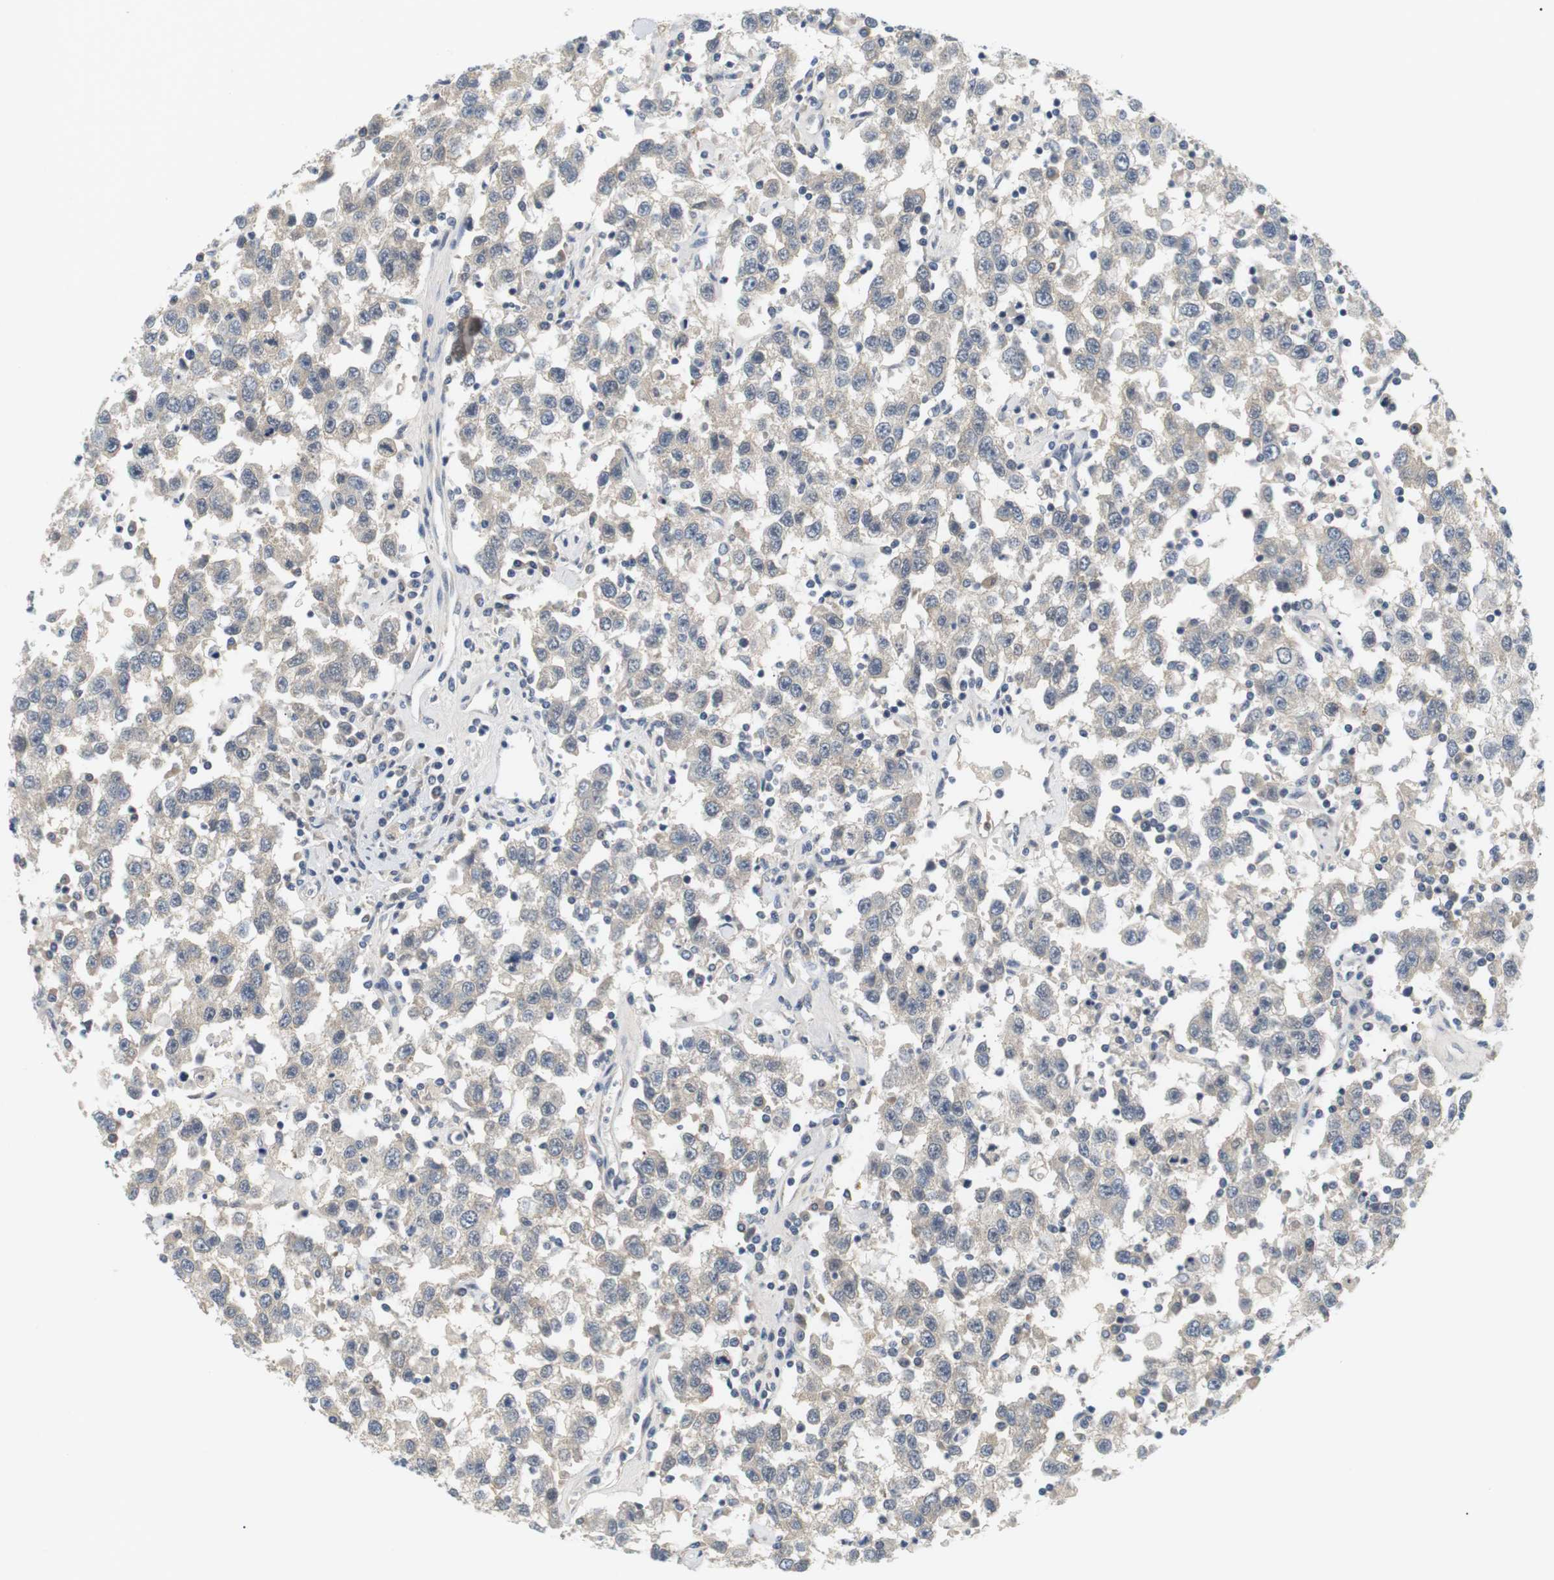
{"staining": {"intensity": "negative", "quantity": "none", "location": "none"}, "tissue": "testis cancer", "cell_type": "Tumor cells", "image_type": "cancer", "snomed": [{"axis": "morphology", "description": "Seminoma, NOS"}, {"axis": "topography", "description": "Testis"}], "caption": "An immunohistochemistry histopathology image of testis cancer is shown. There is no staining in tumor cells of testis cancer. (Brightfield microscopy of DAB (3,3'-diaminobenzidine) immunohistochemistry (IHC) at high magnification).", "gene": "EVA1C", "patient": {"sex": "male", "age": 41}}